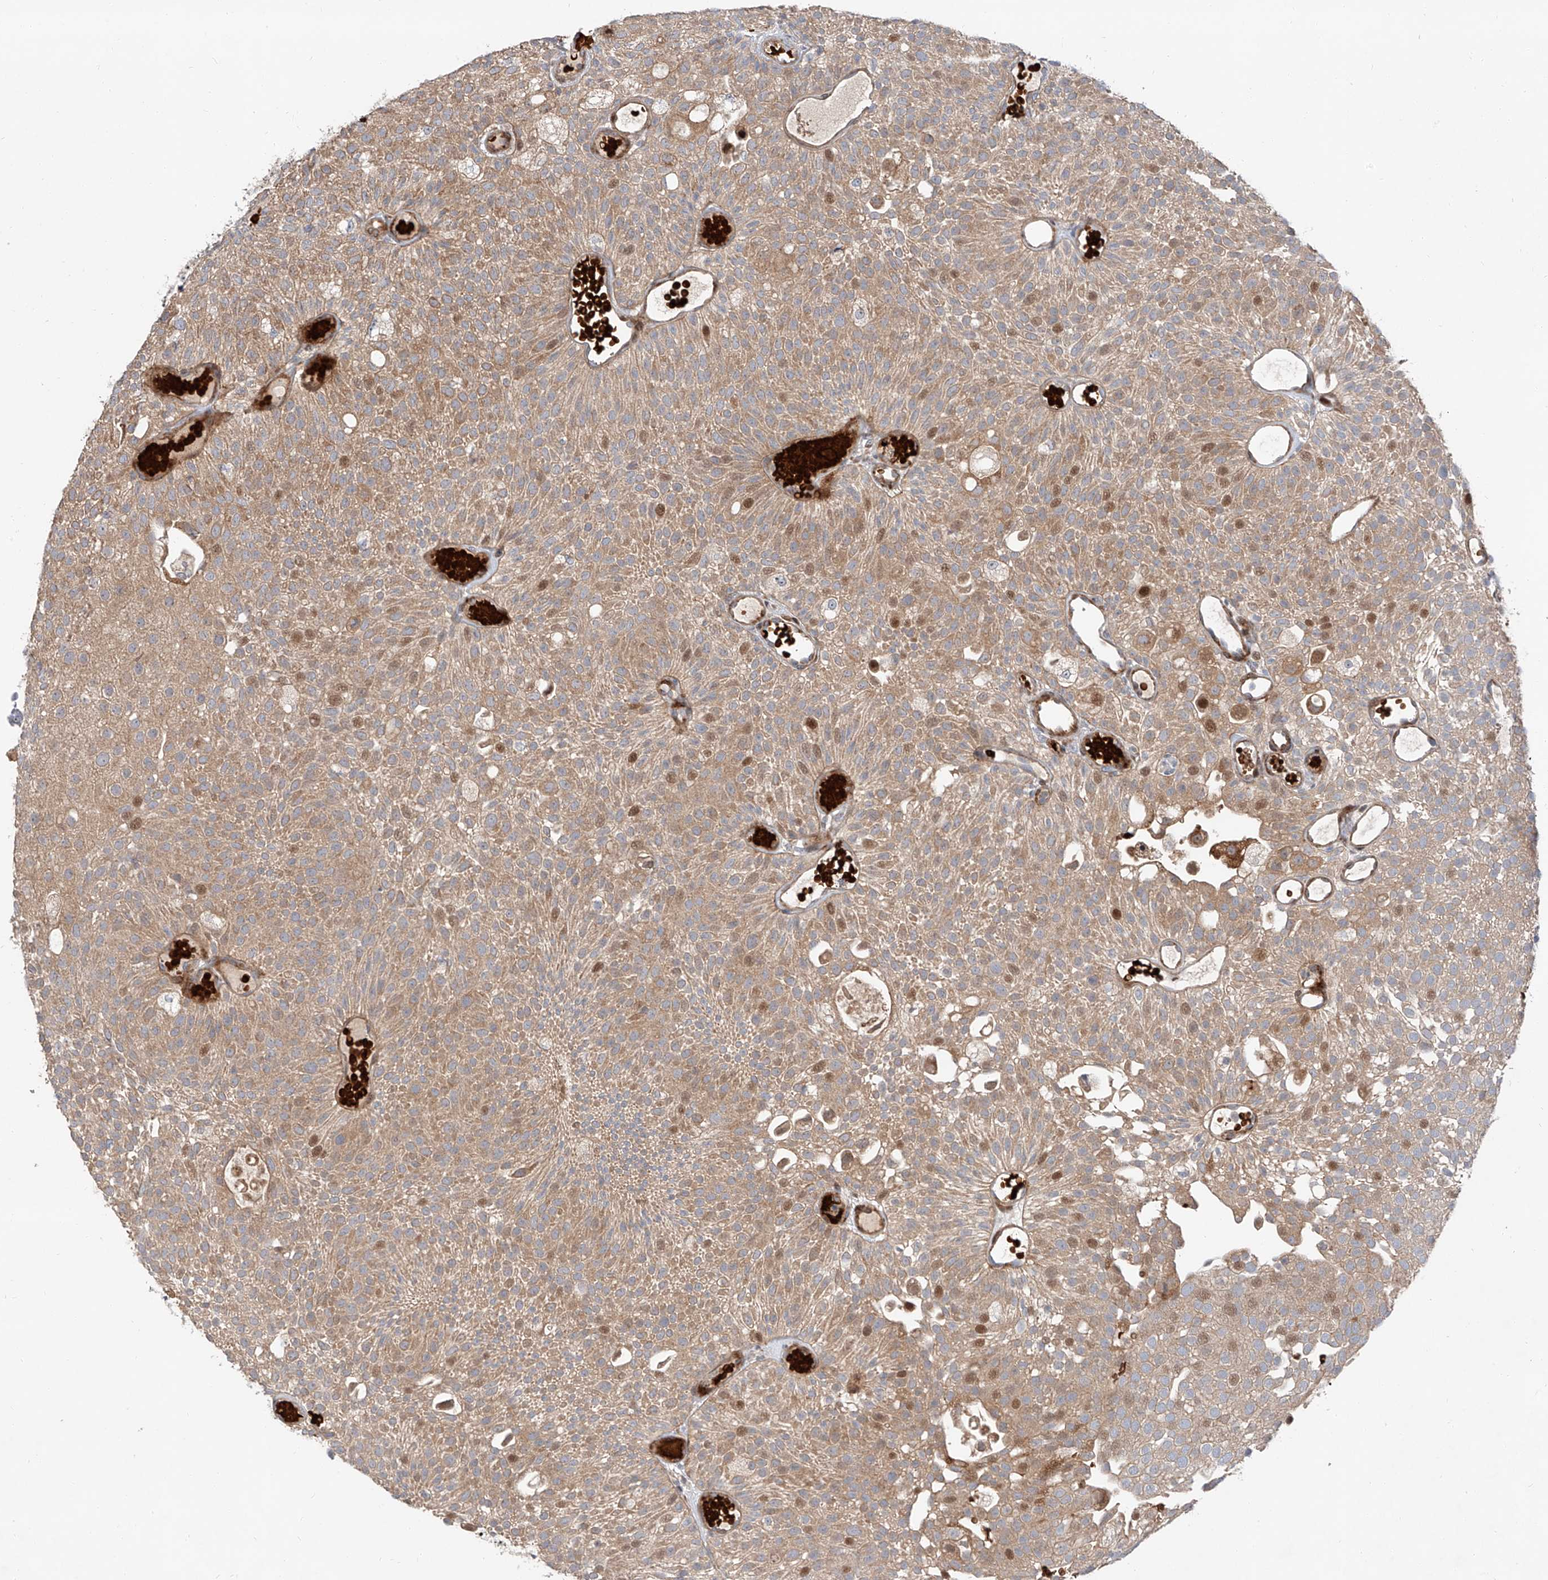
{"staining": {"intensity": "moderate", "quantity": ">75%", "location": "cytoplasmic/membranous,nuclear"}, "tissue": "urothelial cancer", "cell_type": "Tumor cells", "image_type": "cancer", "snomed": [{"axis": "morphology", "description": "Urothelial carcinoma, Low grade"}, {"axis": "topography", "description": "Urinary bladder"}], "caption": "The micrograph demonstrates immunohistochemical staining of low-grade urothelial carcinoma. There is moderate cytoplasmic/membranous and nuclear staining is present in about >75% of tumor cells.", "gene": "USF3", "patient": {"sex": "male", "age": 78}}